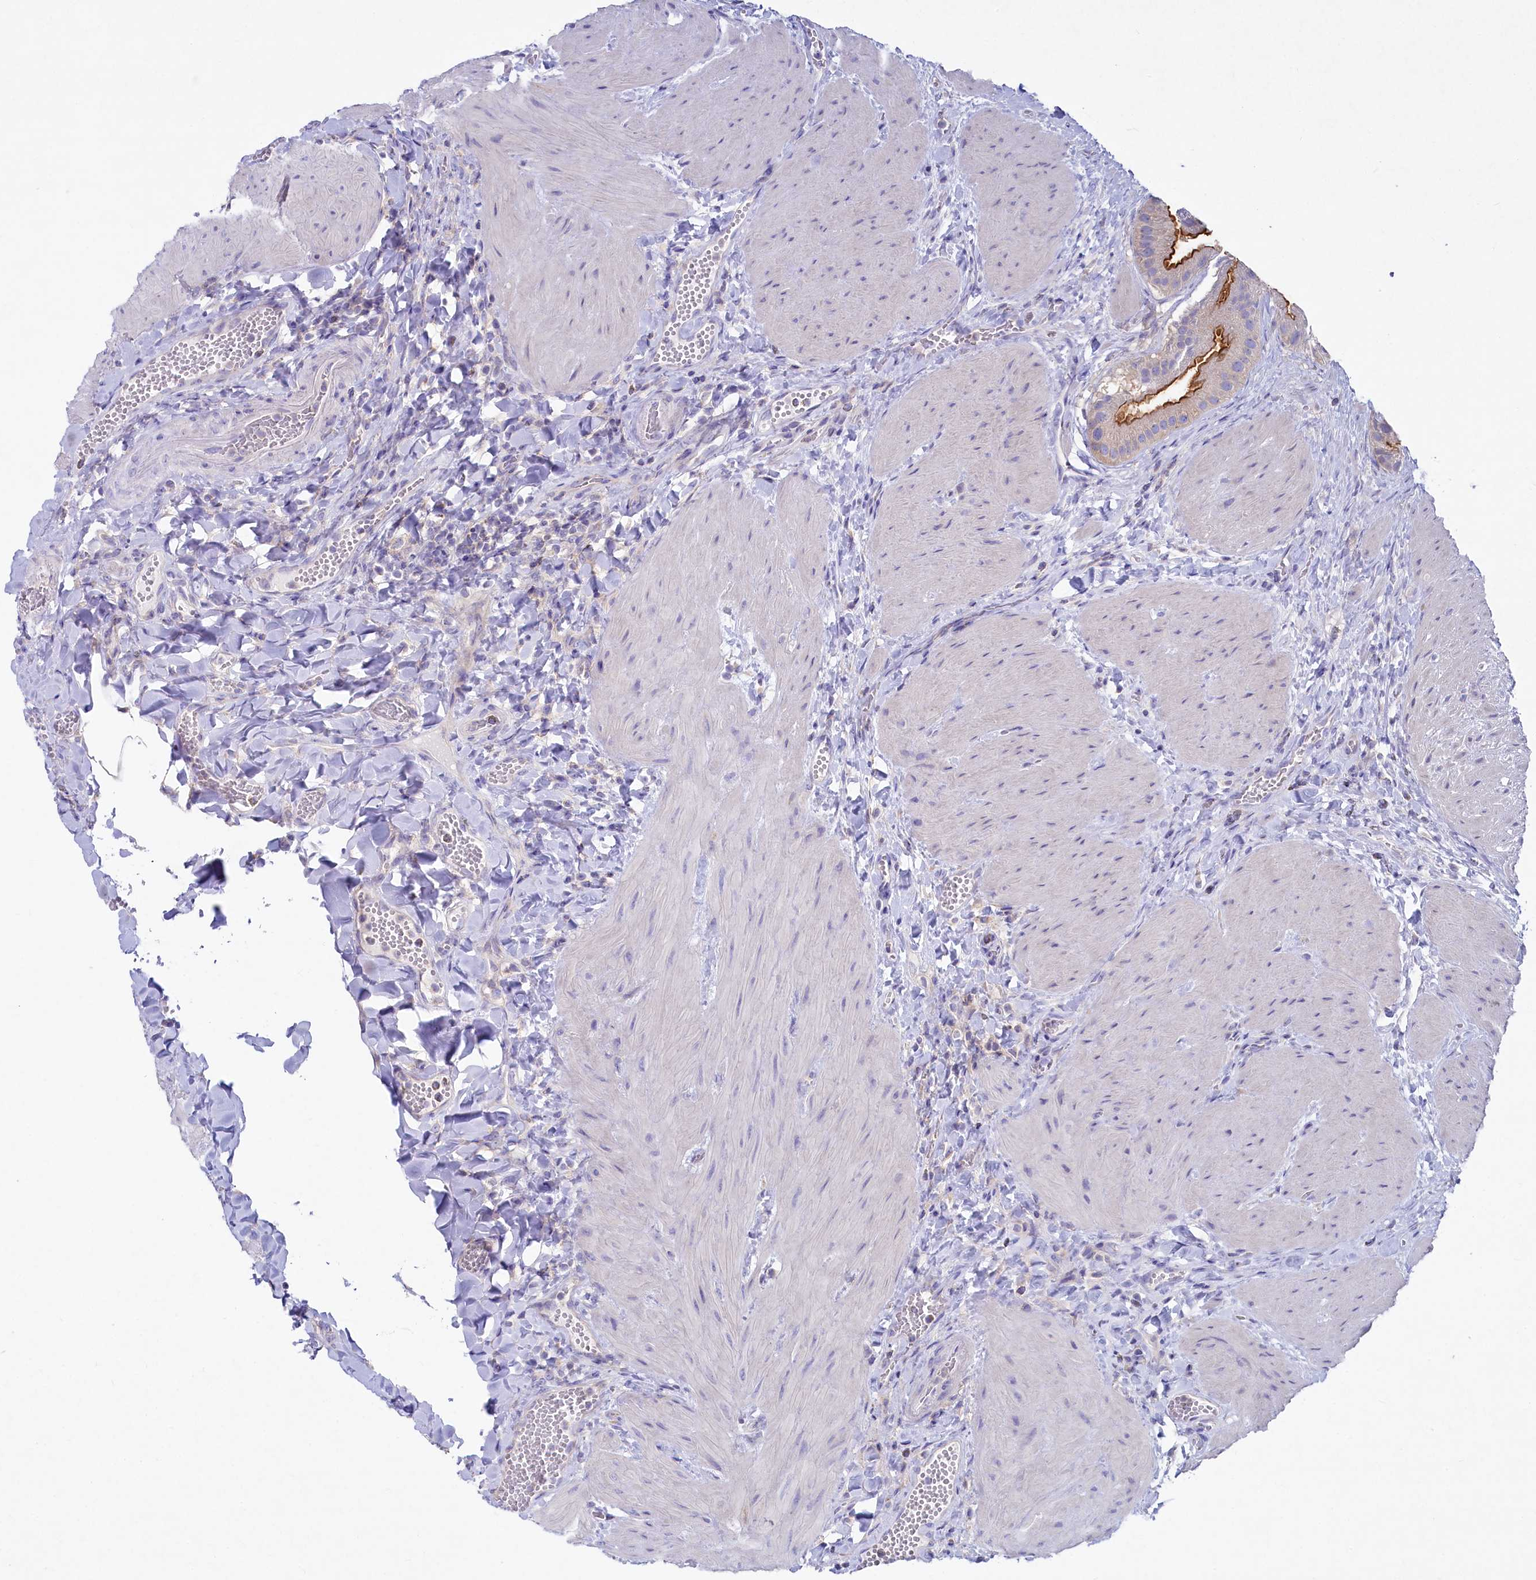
{"staining": {"intensity": "strong", "quantity": ">75%", "location": "cytoplasmic/membranous"}, "tissue": "gallbladder", "cell_type": "Glandular cells", "image_type": "normal", "snomed": [{"axis": "morphology", "description": "Normal tissue, NOS"}, {"axis": "topography", "description": "Gallbladder"}], "caption": "An IHC micrograph of normal tissue is shown. Protein staining in brown labels strong cytoplasmic/membranous positivity in gallbladder within glandular cells. (Stains: DAB (3,3'-diaminobenzidine) in brown, nuclei in blue, Microscopy: brightfield microscopy at high magnification).", "gene": "VPS26B", "patient": {"sex": "male", "age": 55}}